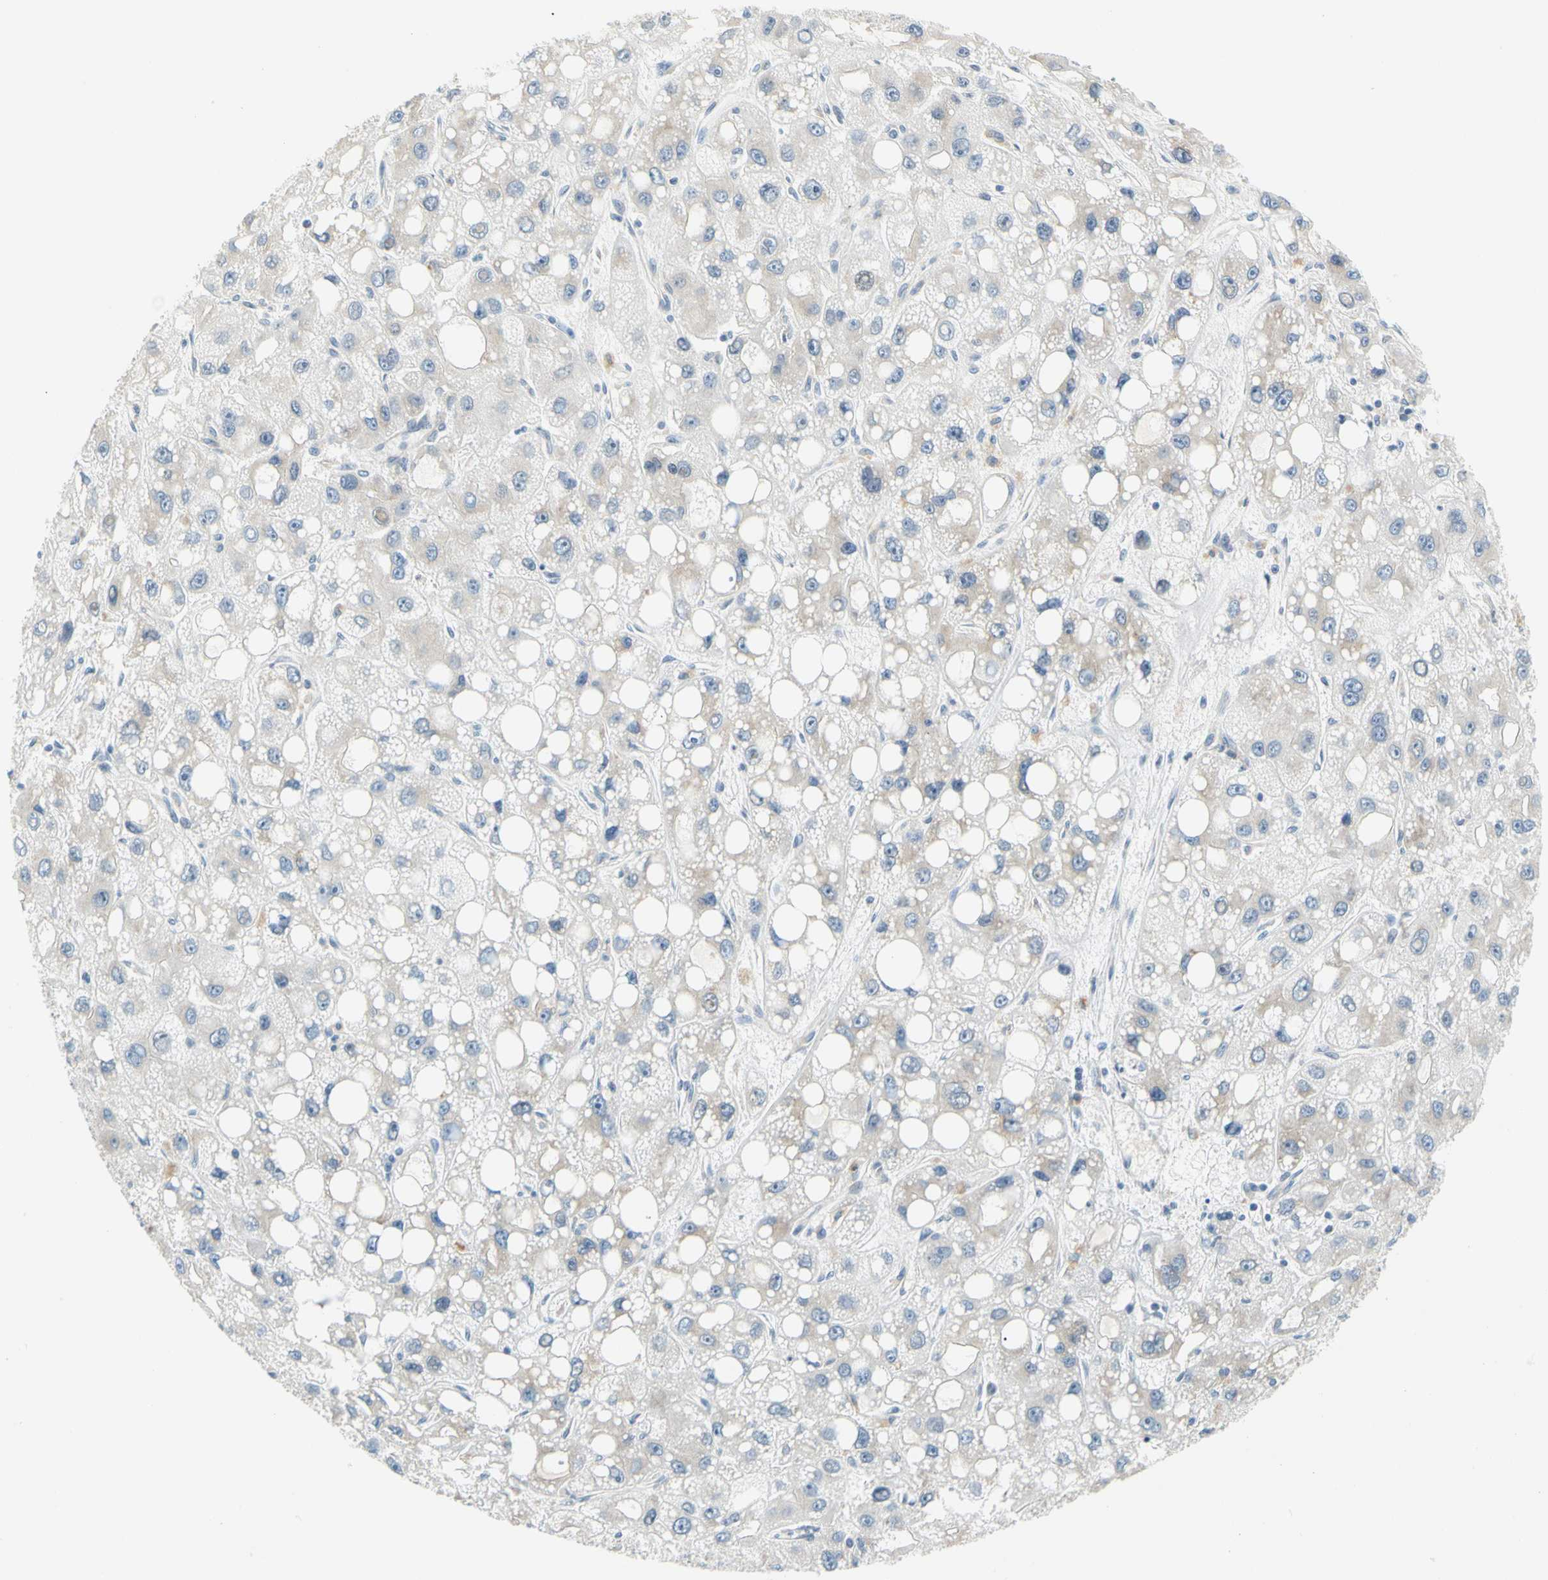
{"staining": {"intensity": "weak", "quantity": "25%-75%", "location": "cytoplasmic/membranous"}, "tissue": "liver cancer", "cell_type": "Tumor cells", "image_type": "cancer", "snomed": [{"axis": "morphology", "description": "Carcinoma, Hepatocellular, NOS"}, {"axis": "topography", "description": "Liver"}], "caption": "Immunohistochemical staining of liver hepatocellular carcinoma shows low levels of weak cytoplasmic/membranous staining in about 25%-75% of tumor cells. (brown staining indicates protein expression, while blue staining denotes nuclei).", "gene": "LRRC47", "patient": {"sex": "male", "age": 55}}